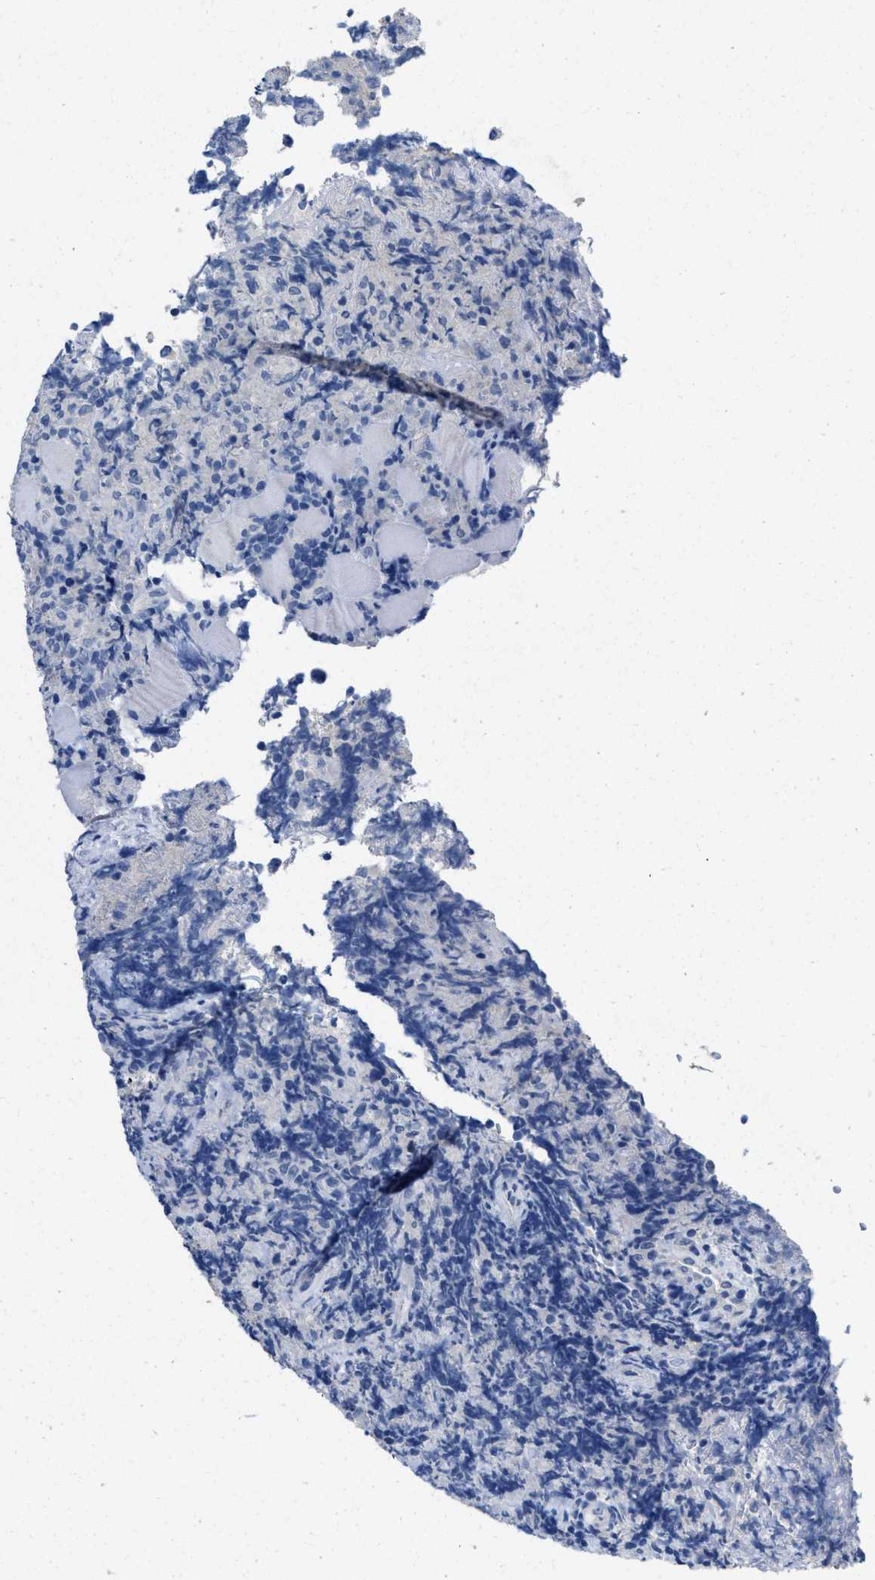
{"staining": {"intensity": "negative", "quantity": "none", "location": "none"}, "tissue": "lymphoma", "cell_type": "Tumor cells", "image_type": "cancer", "snomed": [{"axis": "morphology", "description": "Malignant lymphoma, non-Hodgkin's type, High grade"}, {"axis": "topography", "description": "Tonsil"}], "caption": "A micrograph of lymphoma stained for a protein shows no brown staining in tumor cells. (DAB immunohistochemistry (IHC) with hematoxylin counter stain).", "gene": "PYY", "patient": {"sex": "female", "age": 36}}